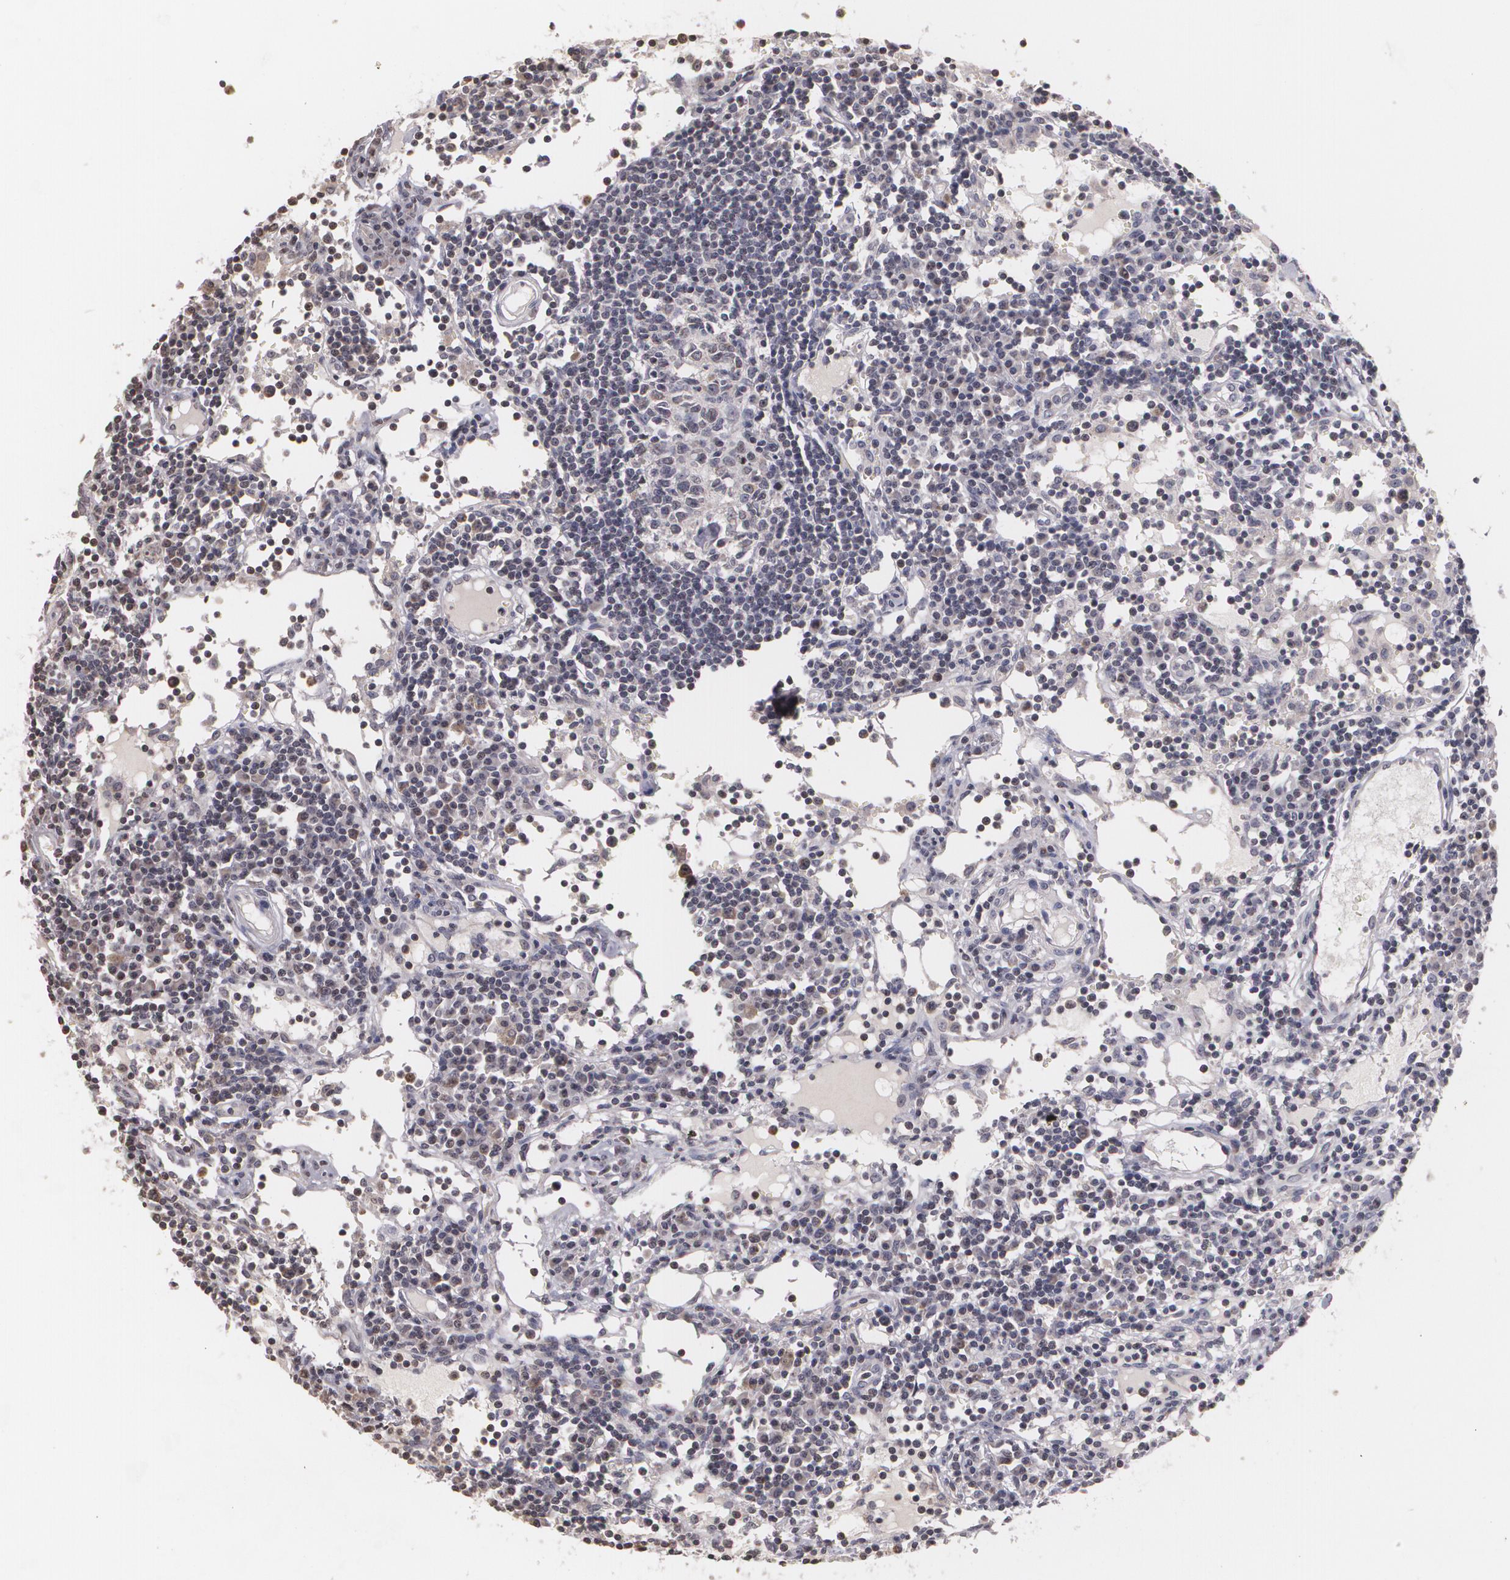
{"staining": {"intensity": "negative", "quantity": "none", "location": "none"}, "tissue": "lymph node", "cell_type": "Germinal center cells", "image_type": "normal", "snomed": [{"axis": "morphology", "description": "Normal tissue, NOS"}, {"axis": "topography", "description": "Lymph node"}], "caption": "Germinal center cells are negative for protein expression in normal human lymph node. The staining was performed using DAB to visualize the protein expression in brown, while the nuclei were stained in blue with hematoxylin (Magnification: 20x).", "gene": "THRB", "patient": {"sex": "female", "age": 55}}